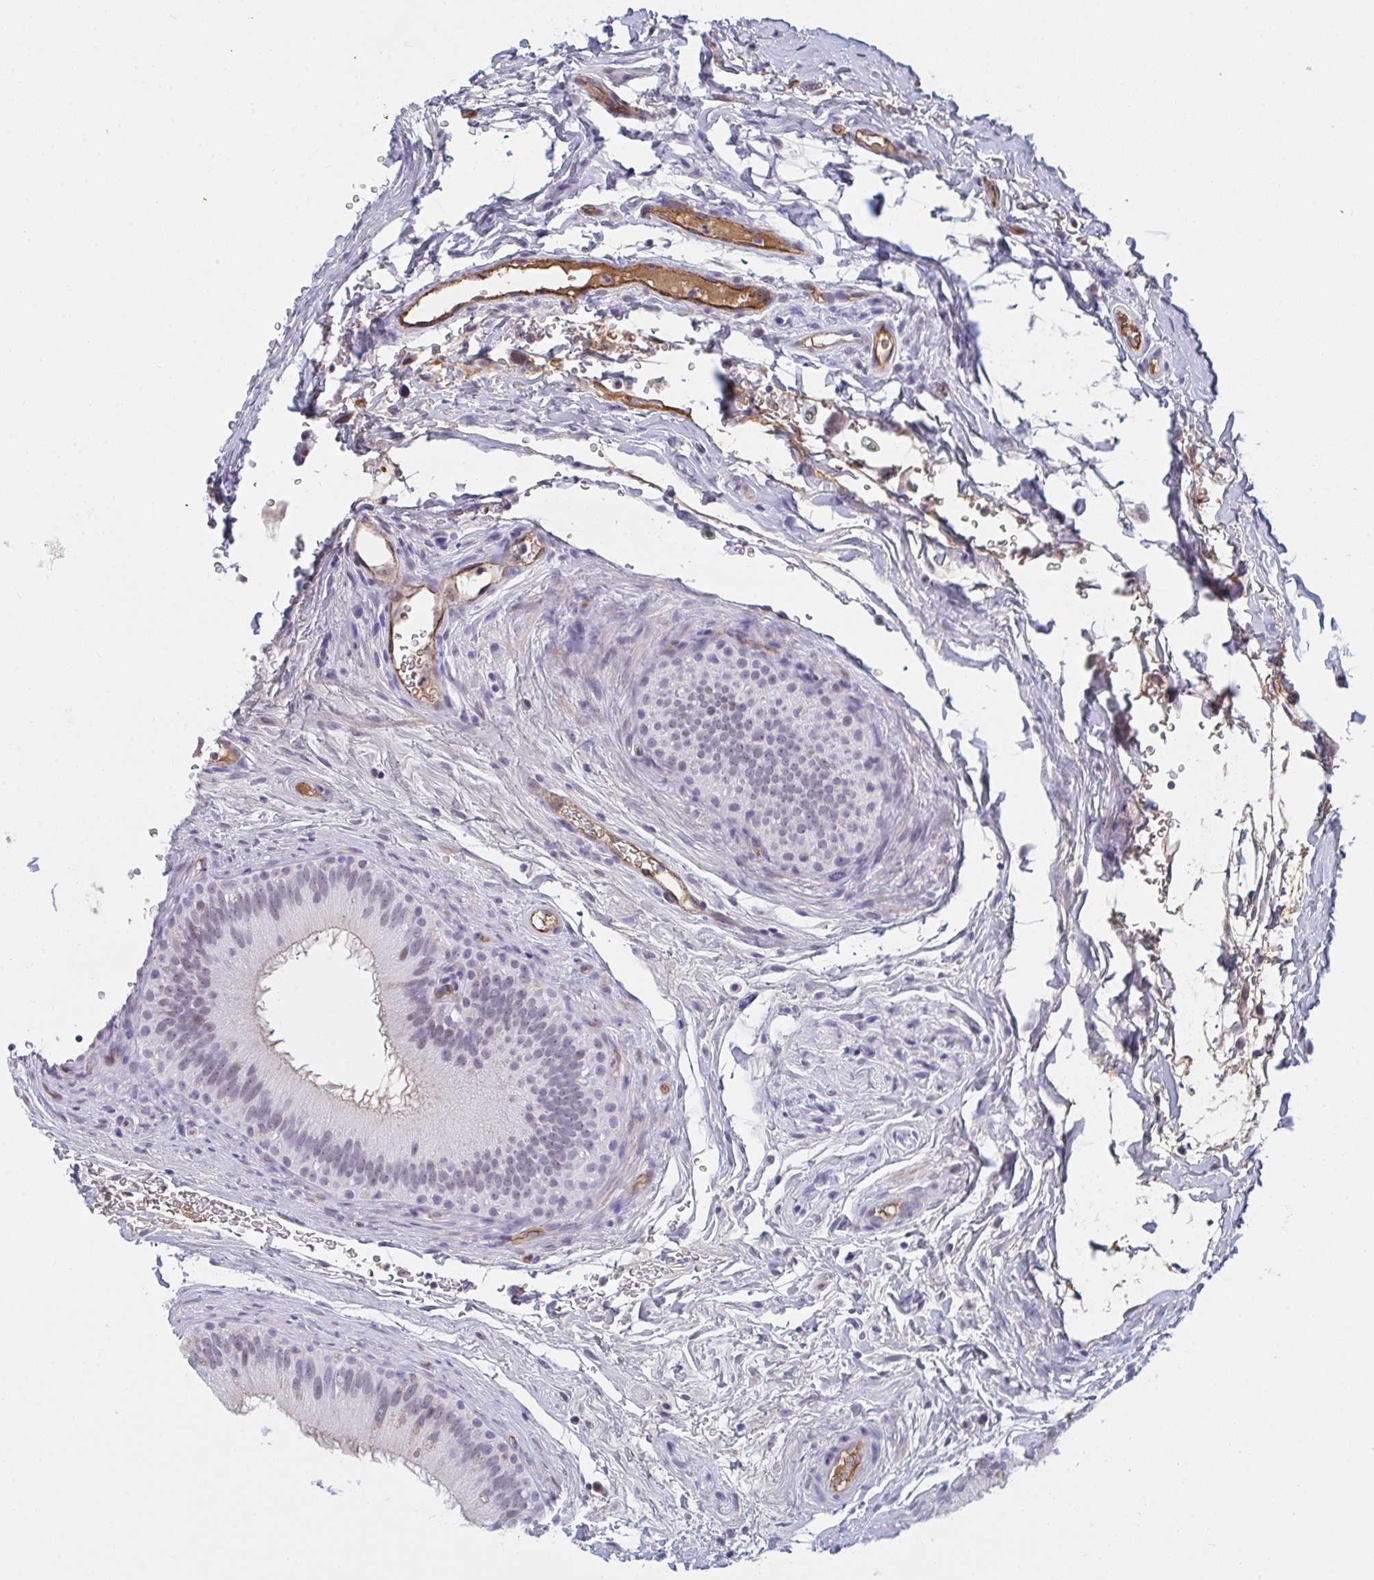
{"staining": {"intensity": "weak", "quantity": "25%-75%", "location": "nuclear"}, "tissue": "epididymis", "cell_type": "Glandular cells", "image_type": "normal", "snomed": [{"axis": "morphology", "description": "Normal tissue, NOS"}, {"axis": "topography", "description": "Epididymis"}], "caption": "Immunohistochemical staining of benign epididymis shows 25%-75% levels of weak nuclear protein expression in approximately 25%-75% of glandular cells. Using DAB (3,3'-diaminobenzidine) (brown) and hematoxylin (blue) stains, captured at high magnification using brightfield microscopy.", "gene": "DSCAML1", "patient": {"sex": "male", "age": 43}}